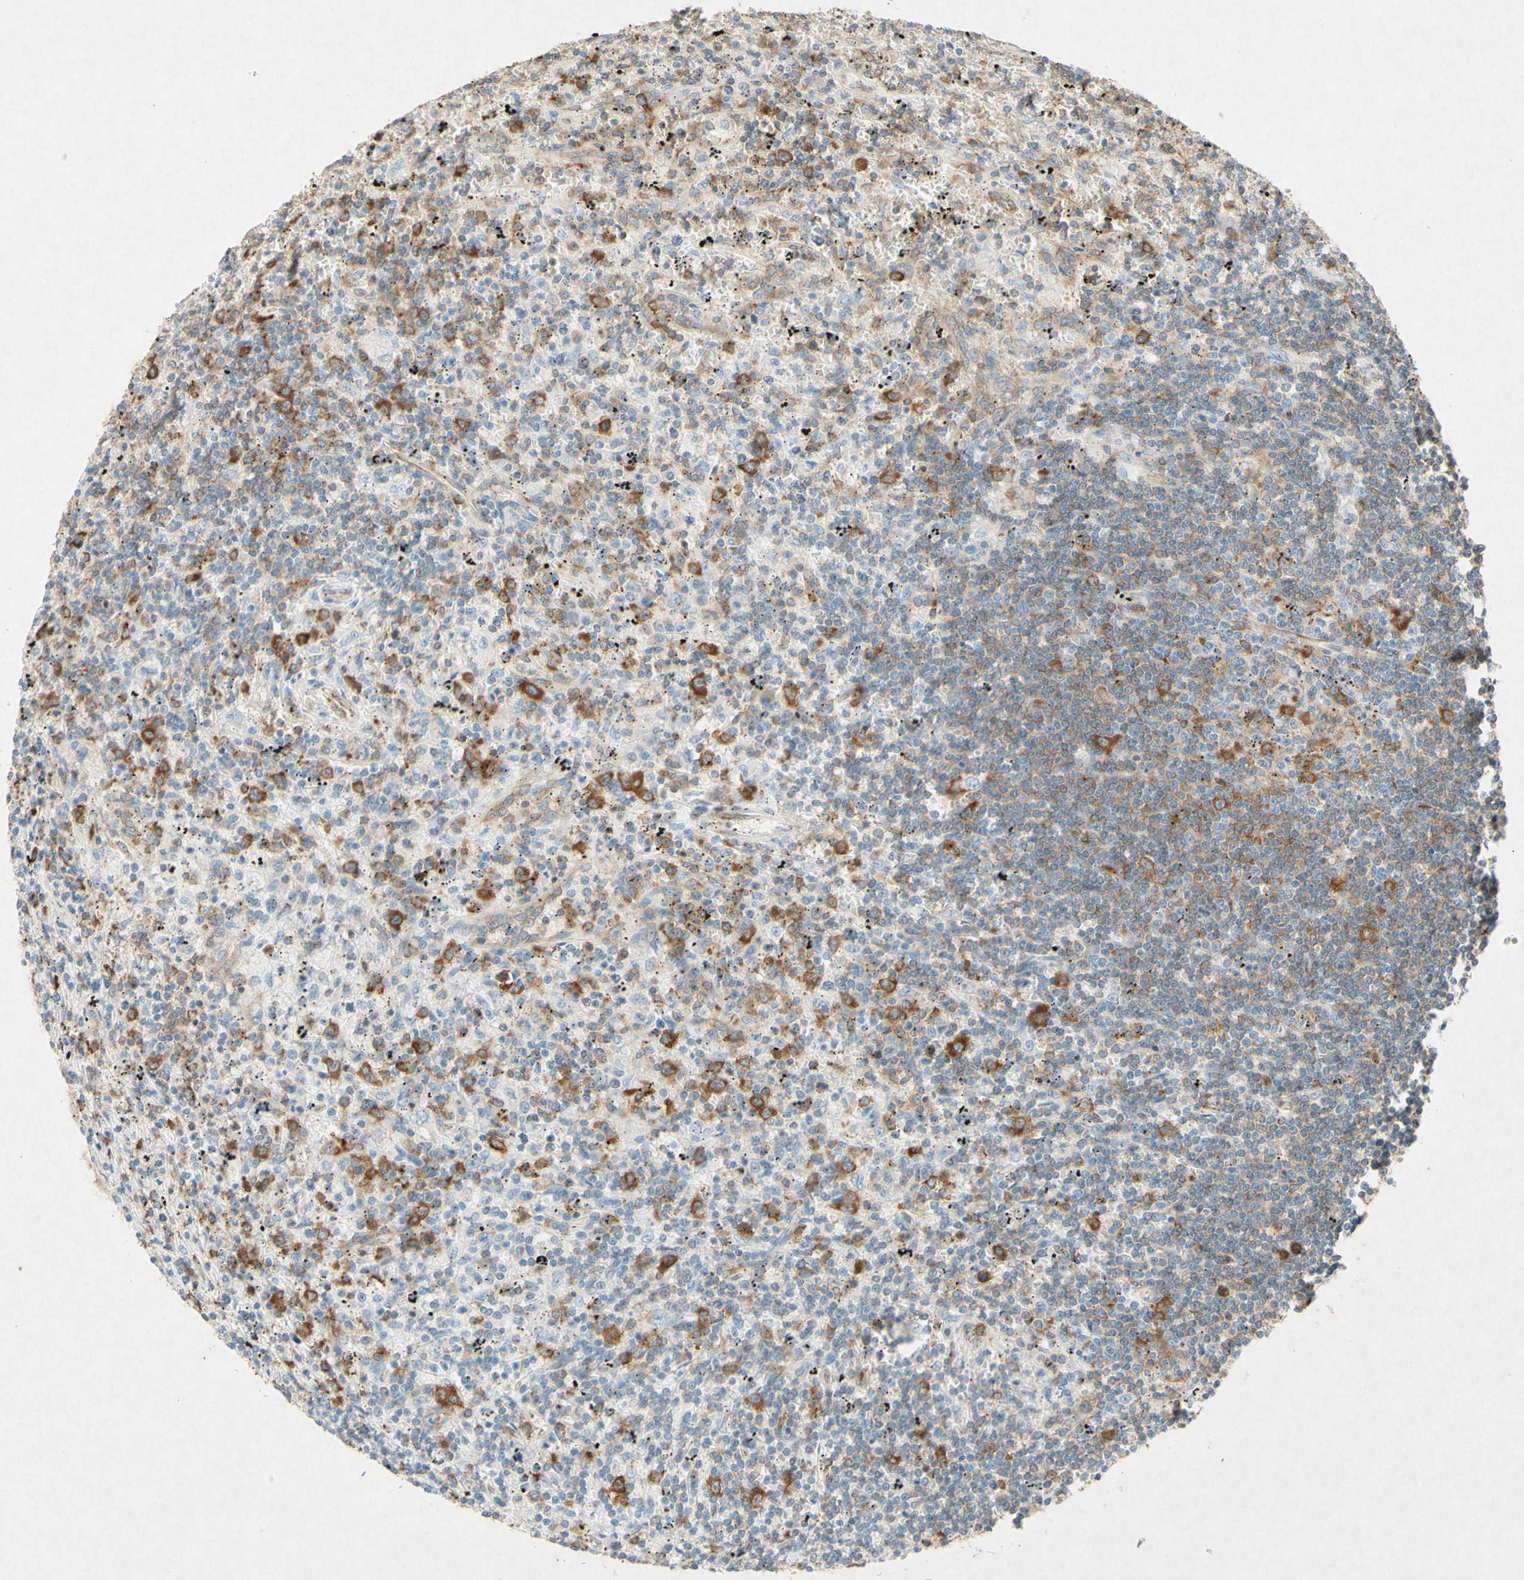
{"staining": {"intensity": "moderate", "quantity": "25%-75%", "location": "cytoplasmic/membranous"}, "tissue": "lymphoma", "cell_type": "Tumor cells", "image_type": "cancer", "snomed": [{"axis": "morphology", "description": "Malignant lymphoma, non-Hodgkin's type, Low grade"}, {"axis": "topography", "description": "Spleen"}], "caption": "Moderate cytoplasmic/membranous protein positivity is identified in approximately 25%-75% of tumor cells in lymphoma.", "gene": "PABPC1", "patient": {"sex": "male", "age": 76}}